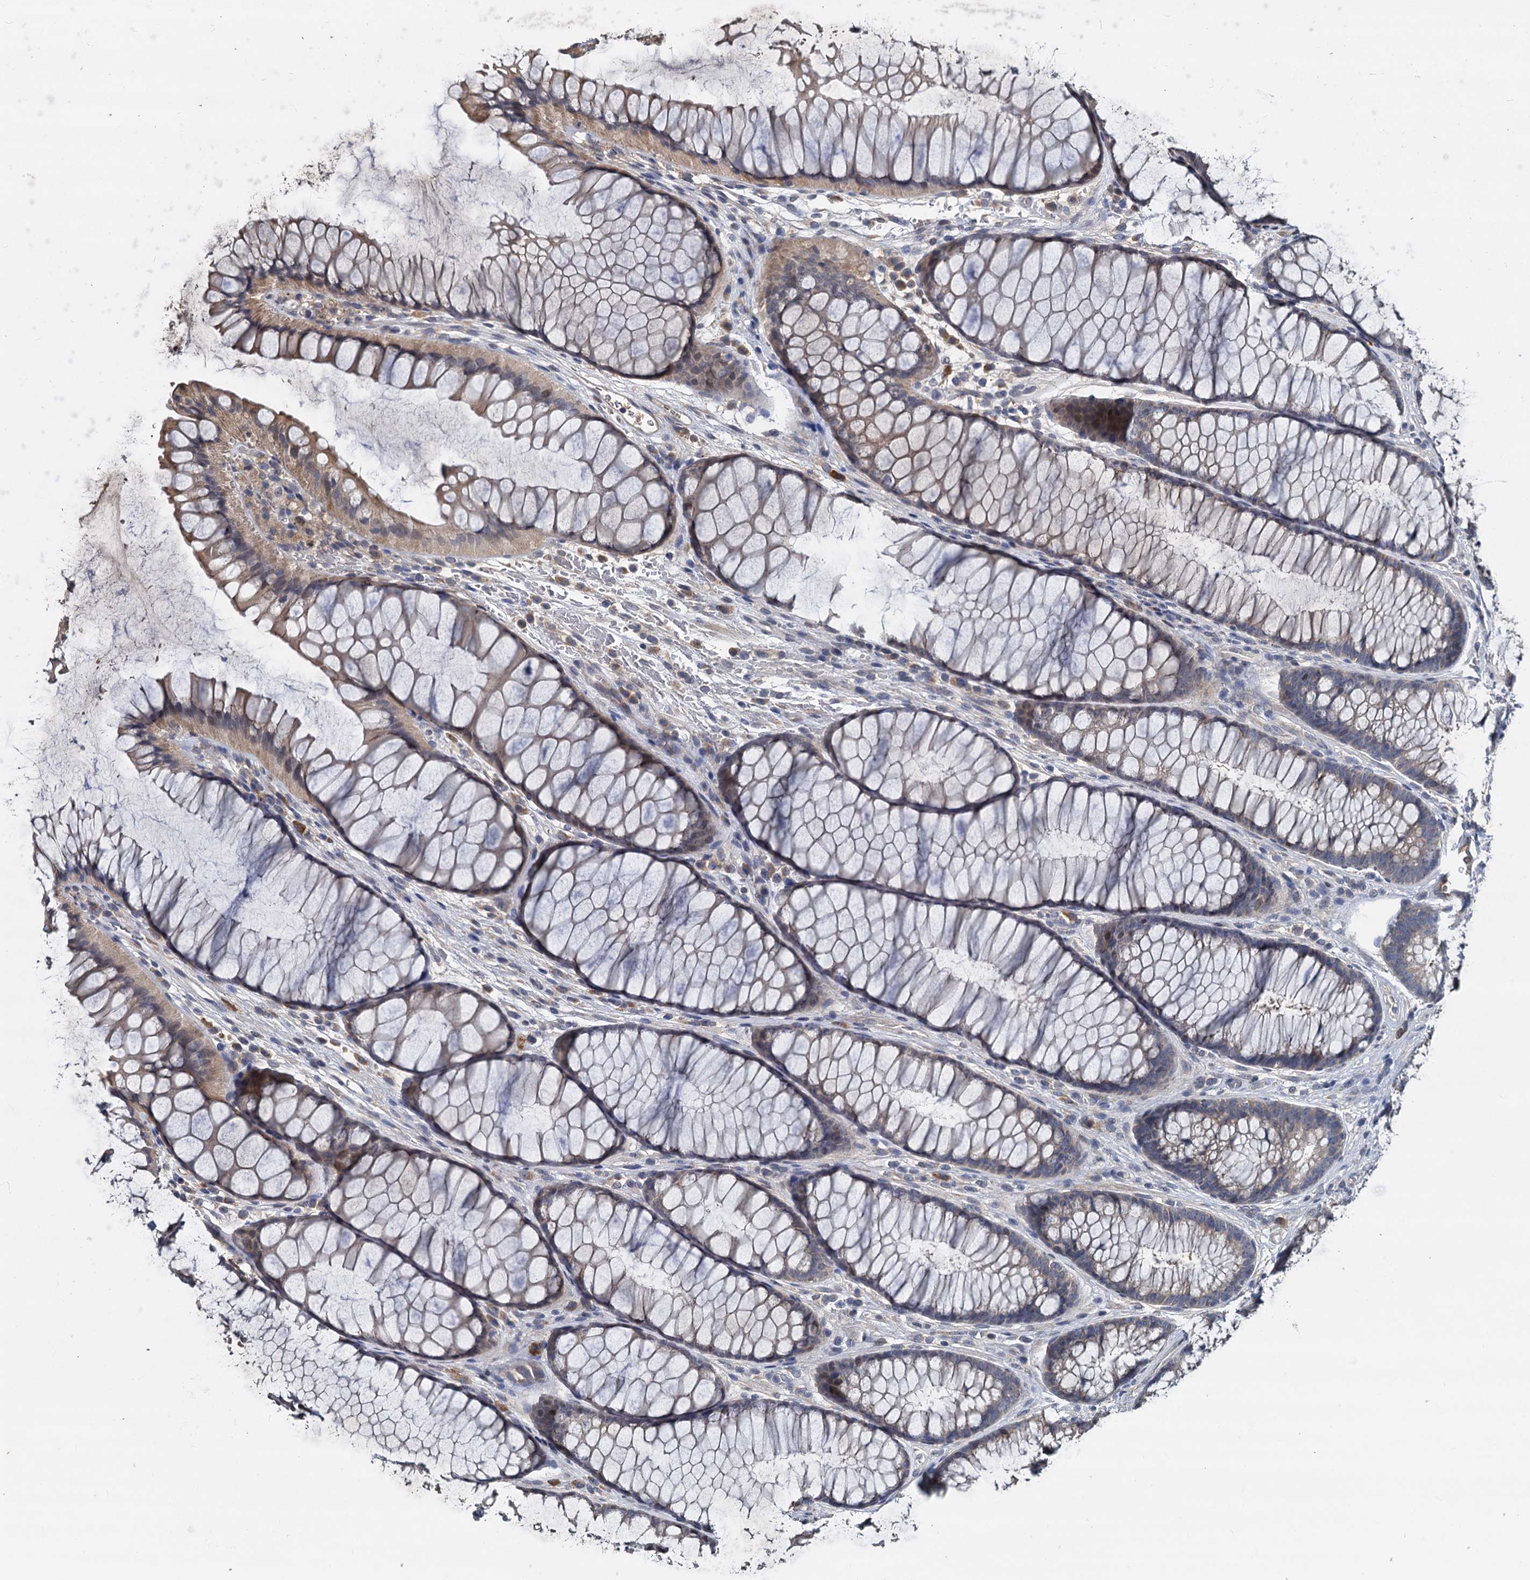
{"staining": {"intensity": "weak", "quantity": ">75%", "location": "cytoplasmic/membranous"}, "tissue": "colon", "cell_type": "Endothelial cells", "image_type": "normal", "snomed": [{"axis": "morphology", "description": "Normal tissue, NOS"}, {"axis": "topography", "description": "Colon"}], "caption": "Protein staining by IHC displays weak cytoplasmic/membranous expression in about >75% of endothelial cells in unremarkable colon.", "gene": "CCDC184", "patient": {"sex": "female", "age": 82}}